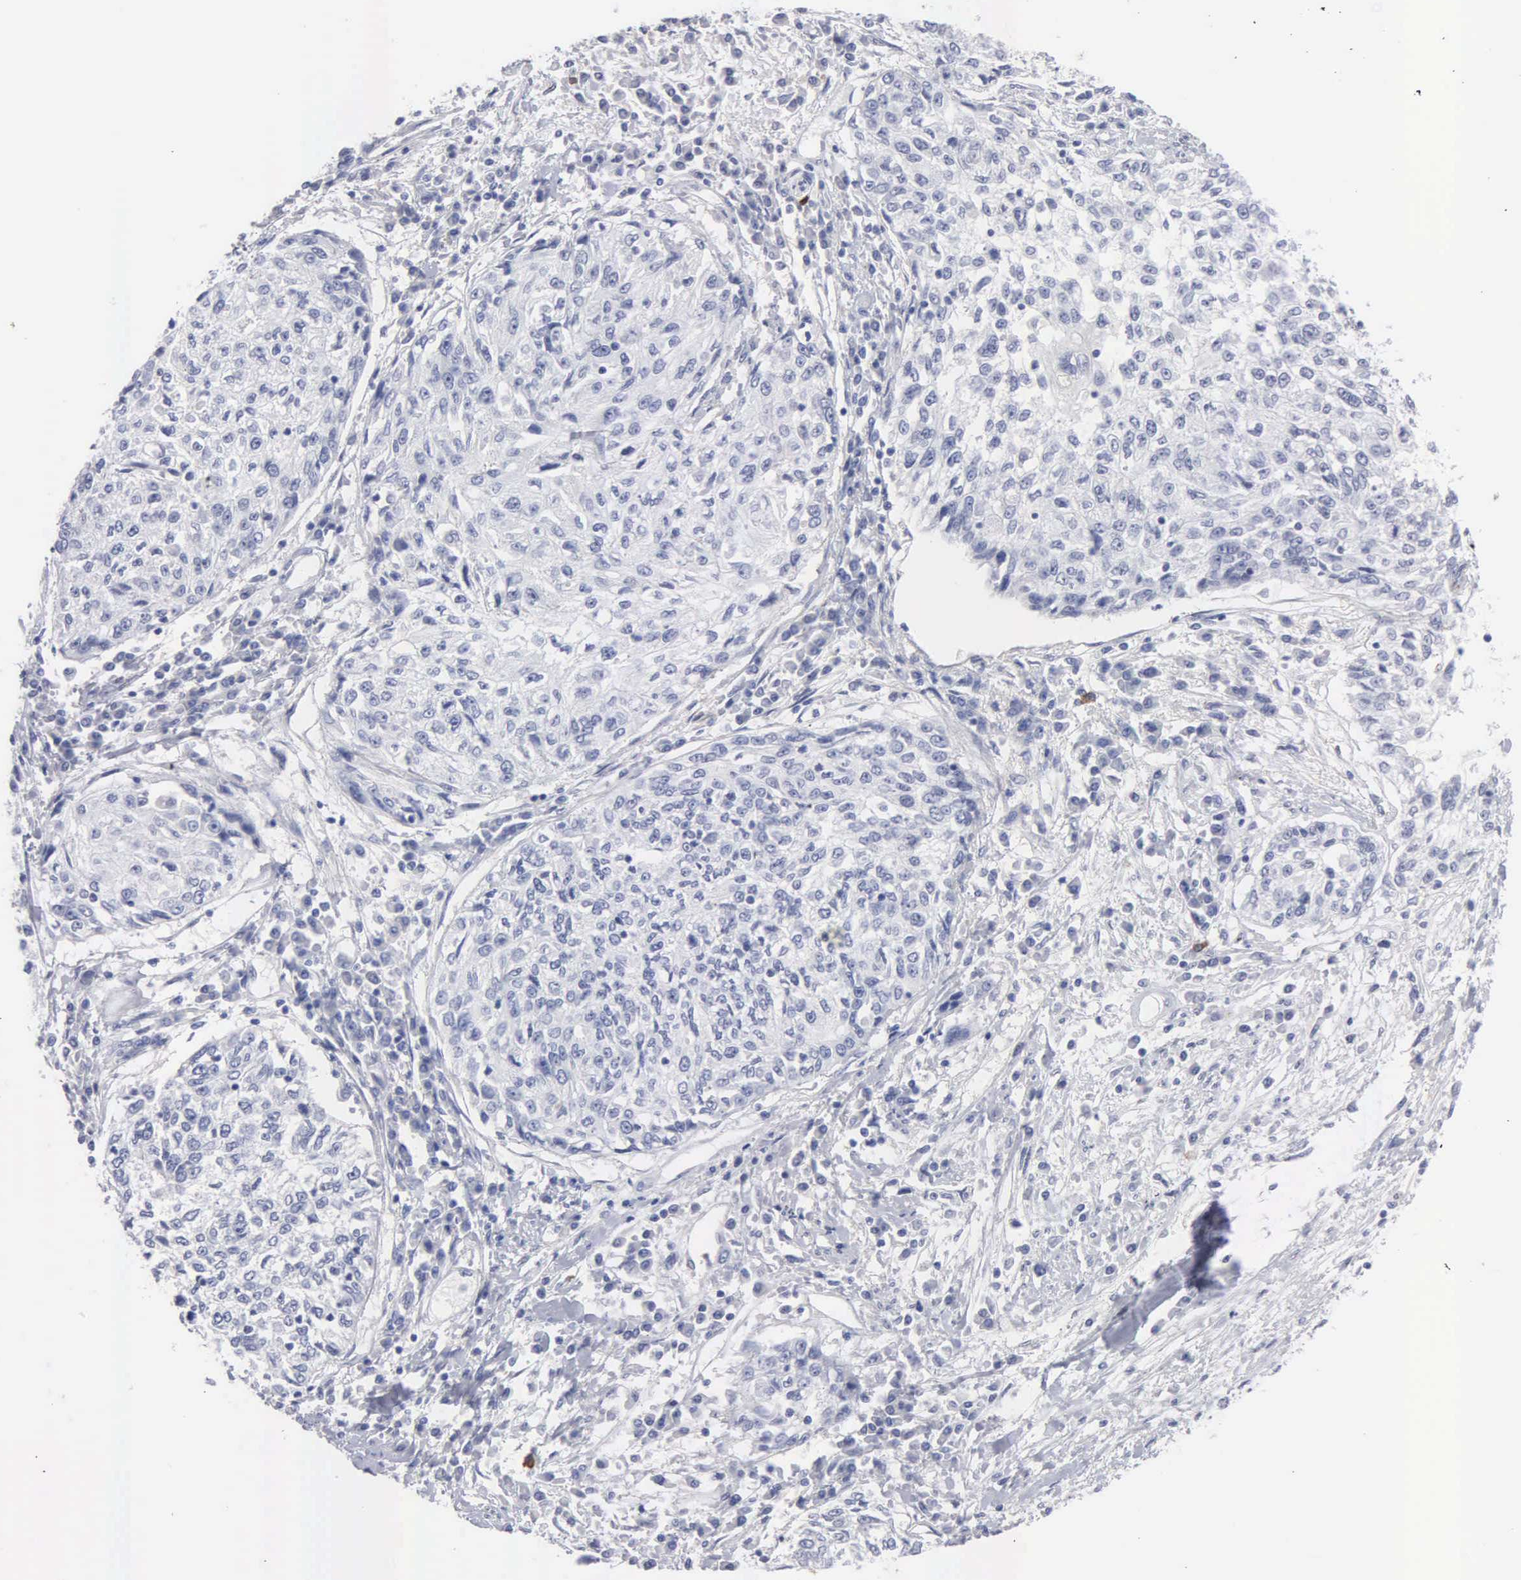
{"staining": {"intensity": "negative", "quantity": "none", "location": "none"}, "tissue": "cervical cancer", "cell_type": "Tumor cells", "image_type": "cancer", "snomed": [{"axis": "morphology", "description": "Squamous cell carcinoma, NOS"}, {"axis": "topography", "description": "Cervix"}], "caption": "A histopathology image of human cervical cancer (squamous cell carcinoma) is negative for staining in tumor cells.", "gene": "ASPHD2", "patient": {"sex": "female", "age": 57}}